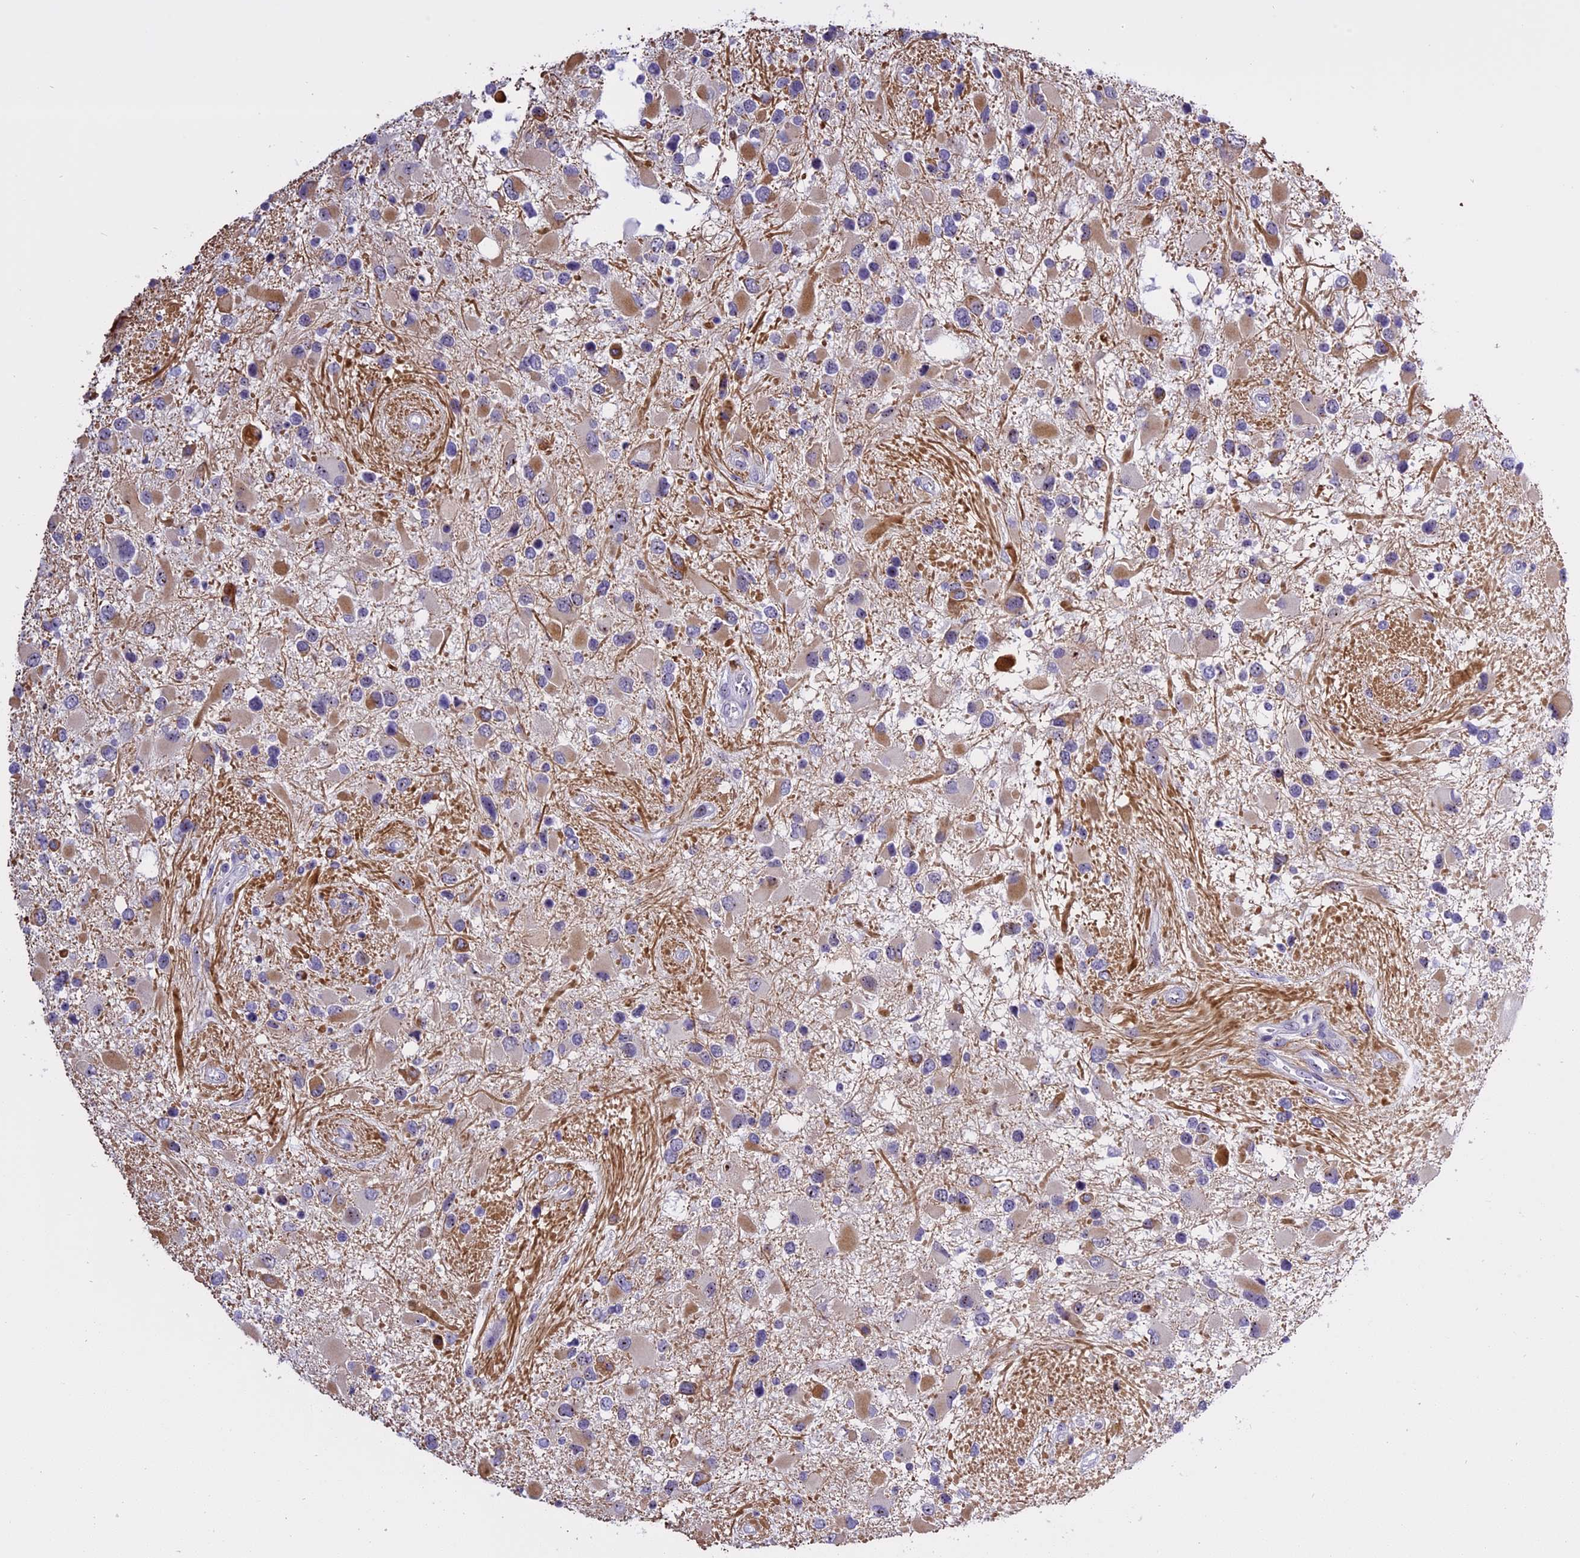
{"staining": {"intensity": "moderate", "quantity": "<25%", "location": "cytoplasmic/membranous"}, "tissue": "glioma", "cell_type": "Tumor cells", "image_type": "cancer", "snomed": [{"axis": "morphology", "description": "Glioma, malignant, High grade"}, {"axis": "topography", "description": "Brain"}], "caption": "The micrograph reveals staining of glioma, revealing moderate cytoplasmic/membranous protein staining (brown color) within tumor cells.", "gene": "TBL3", "patient": {"sex": "male", "age": 53}}